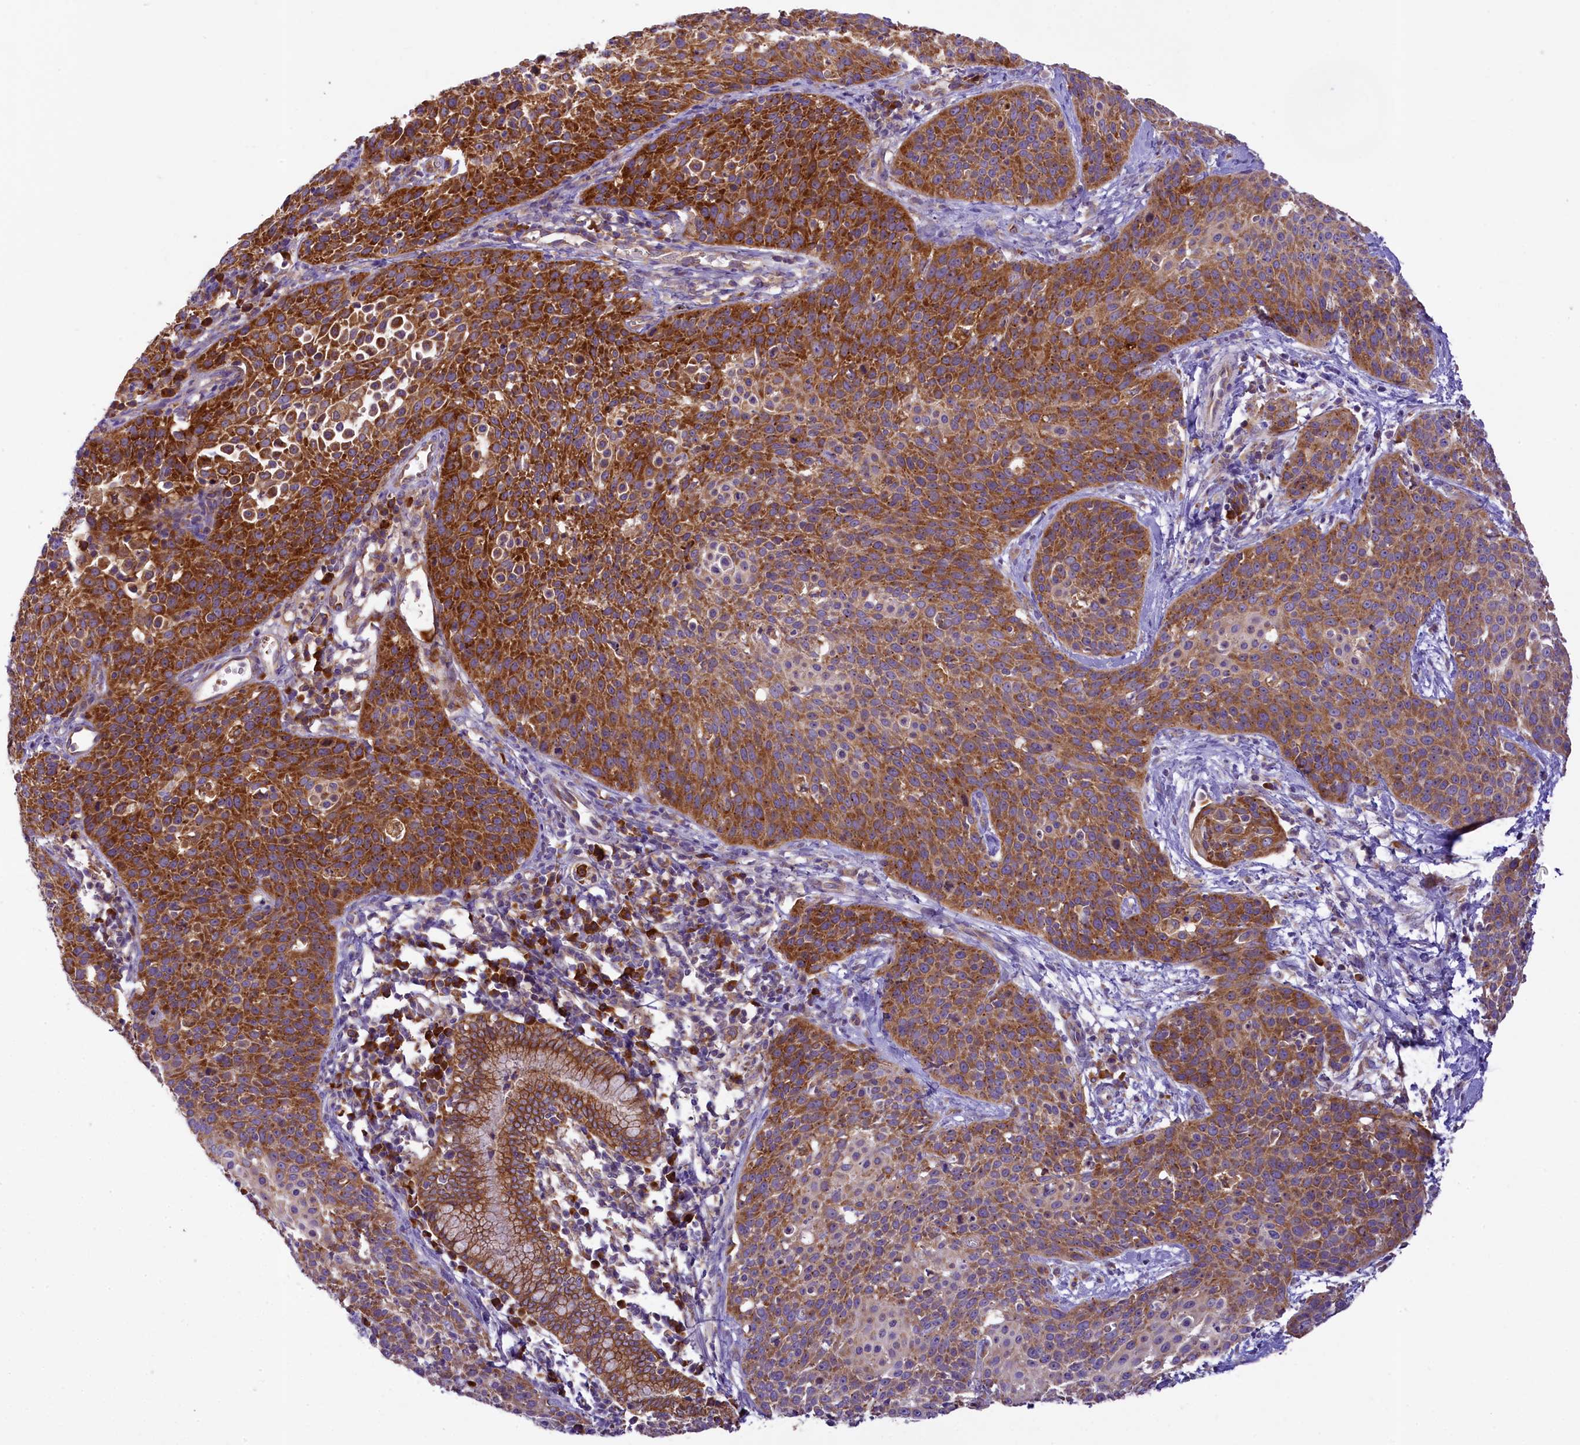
{"staining": {"intensity": "strong", "quantity": ">75%", "location": "cytoplasmic/membranous"}, "tissue": "cervical cancer", "cell_type": "Tumor cells", "image_type": "cancer", "snomed": [{"axis": "morphology", "description": "Squamous cell carcinoma, NOS"}, {"axis": "topography", "description": "Cervix"}], "caption": "The histopathology image displays staining of cervical cancer (squamous cell carcinoma), revealing strong cytoplasmic/membranous protein positivity (brown color) within tumor cells. Immunohistochemistry stains the protein of interest in brown and the nuclei are stained blue.", "gene": "LARP4", "patient": {"sex": "female", "age": 38}}